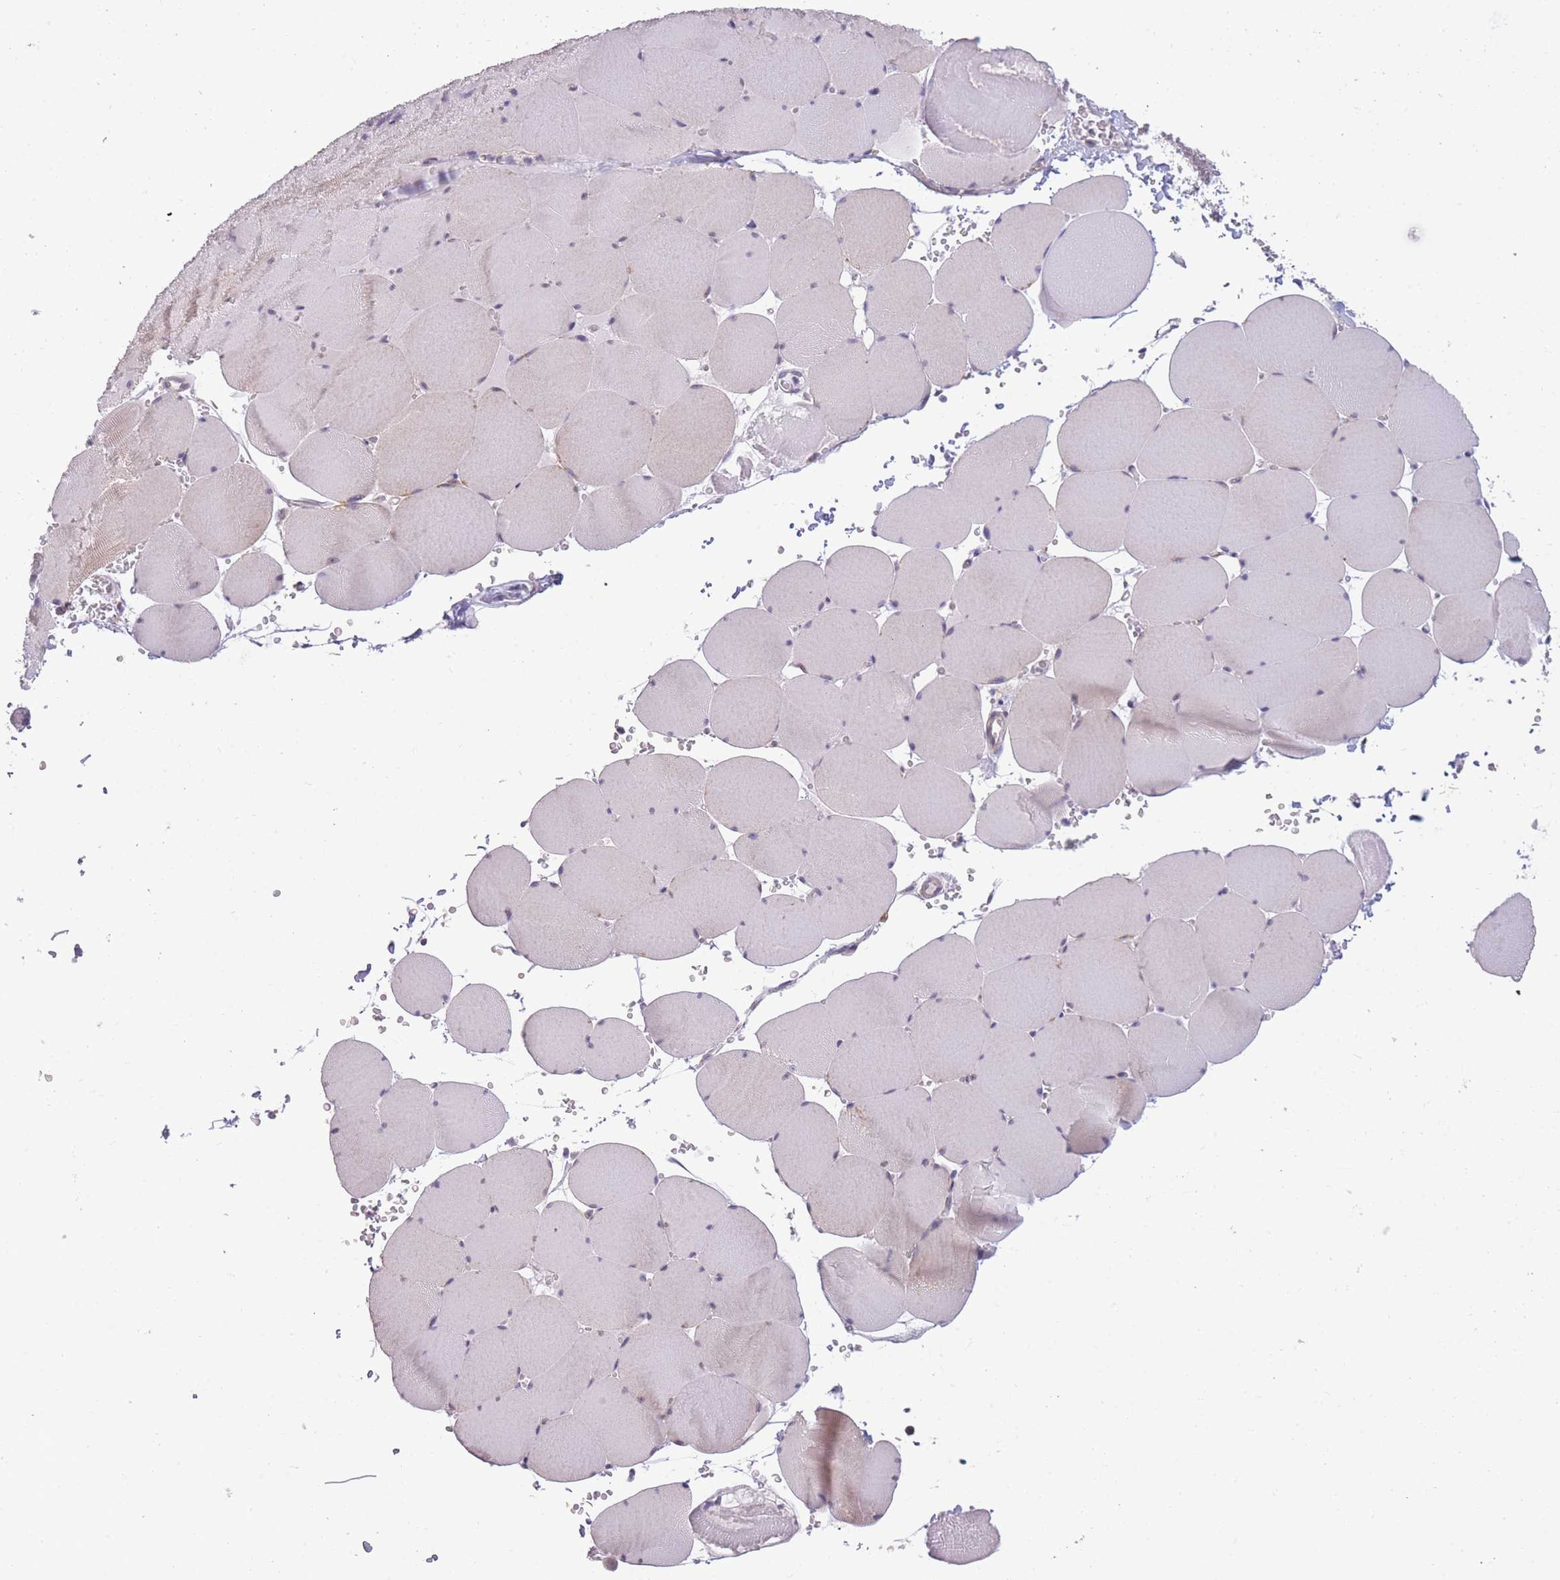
{"staining": {"intensity": "weak", "quantity": "25%-75%", "location": "cytoplasmic/membranous"}, "tissue": "skeletal muscle", "cell_type": "Myocytes", "image_type": "normal", "snomed": [{"axis": "morphology", "description": "Normal tissue, NOS"}, {"axis": "topography", "description": "Skeletal muscle"}, {"axis": "topography", "description": "Head-Neck"}], "caption": "Immunohistochemical staining of unremarkable human skeletal muscle exhibits low levels of weak cytoplasmic/membranous expression in about 25%-75% of myocytes. Using DAB (3,3'-diaminobenzidine) (brown) and hematoxylin (blue) stains, captured at high magnification using brightfield microscopy.", "gene": "MRPS18C", "patient": {"sex": "male", "age": 66}}